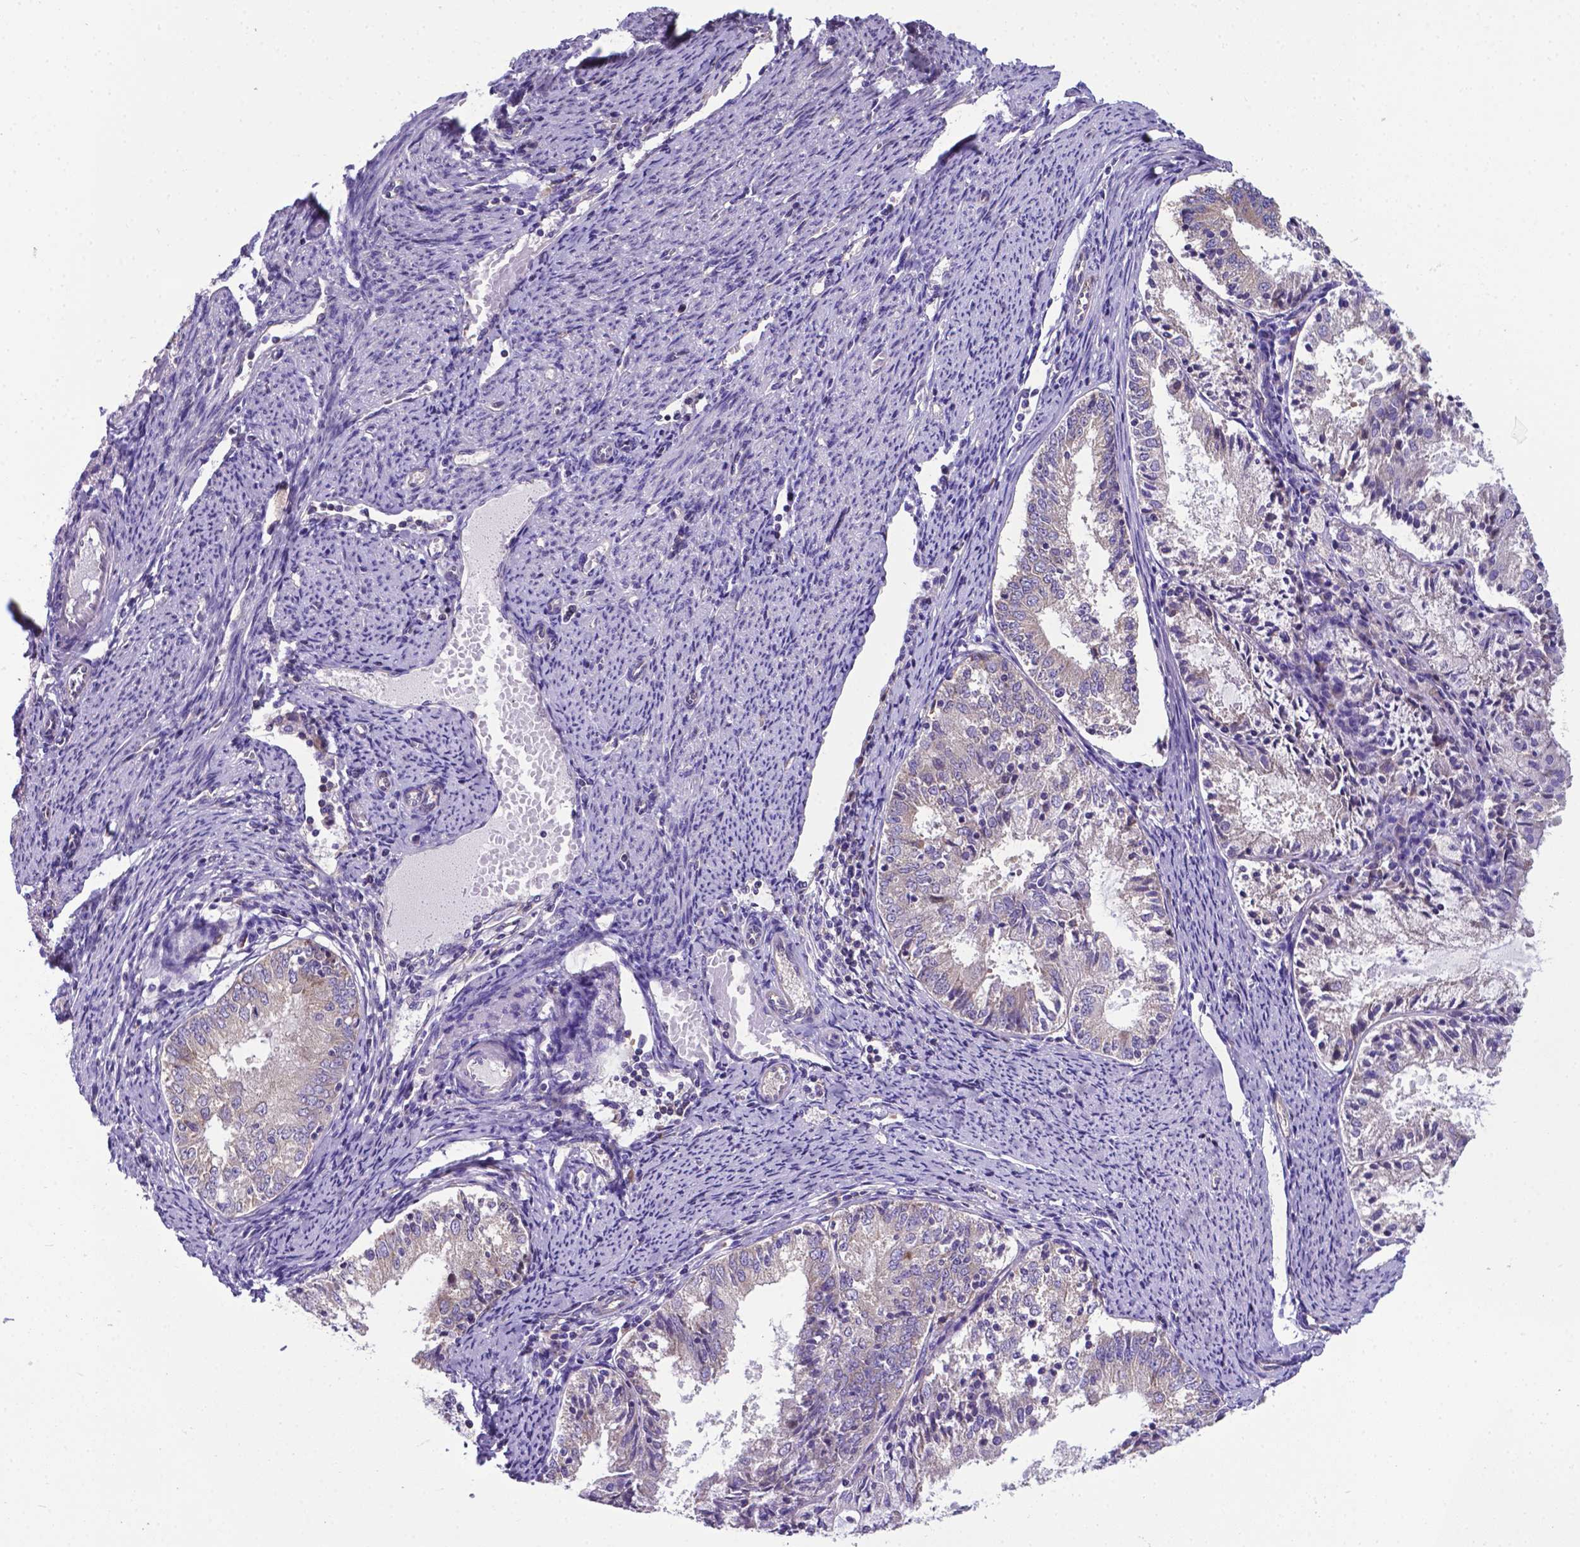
{"staining": {"intensity": "weak", "quantity": "<25%", "location": "cytoplasmic/membranous"}, "tissue": "endometrial cancer", "cell_type": "Tumor cells", "image_type": "cancer", "snomed": [{"axis": "morphology", "description": "Adenocarcinoma, NOS"}, {"axis": "topography", "description": "Endometrium"}], "caption": "An image of human endometrial cancer (adenocarcinoma) is negative for staining in tumor cells.", "gene": "RPL6", "patient": {"sex": "female", "age": 57}}